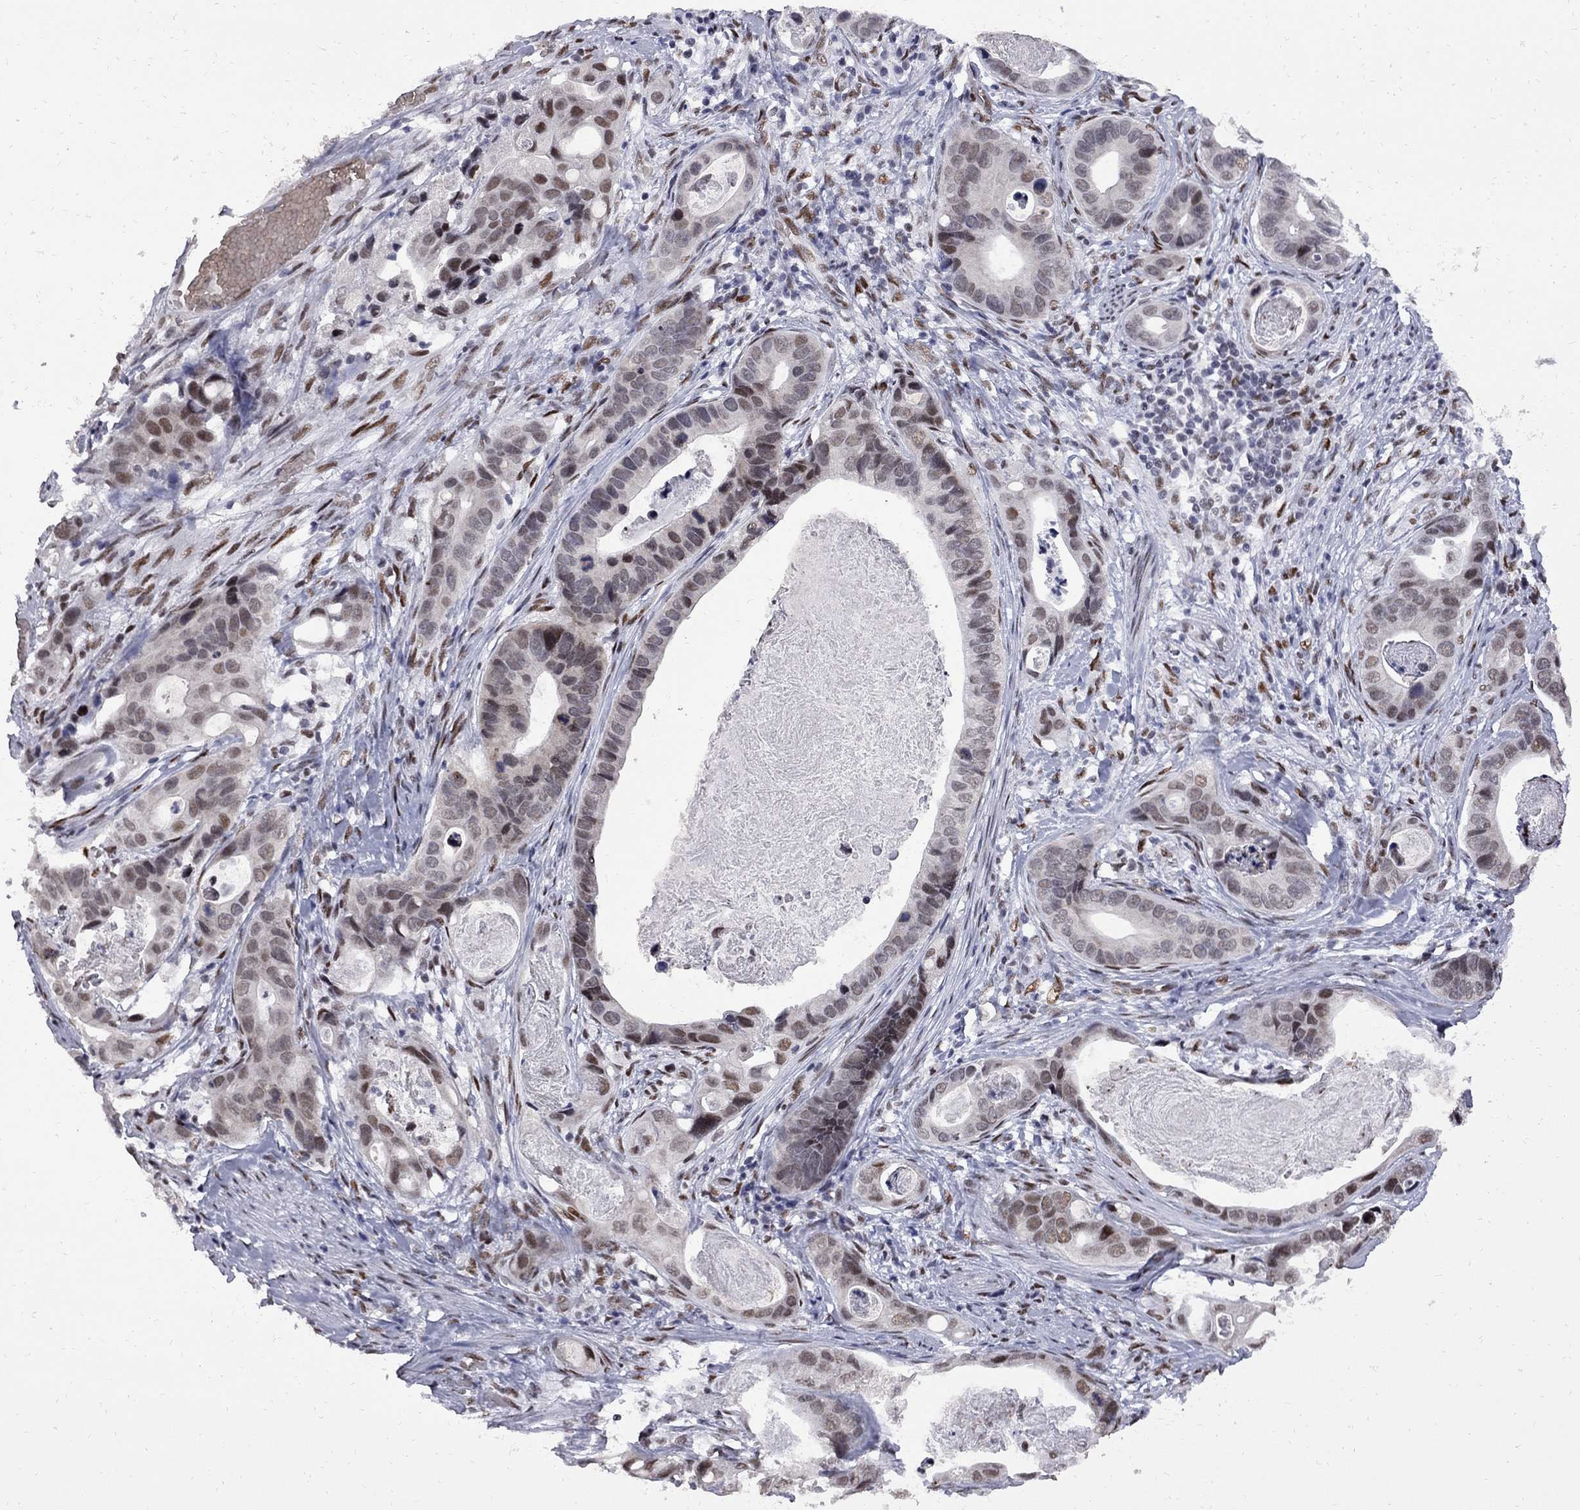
{"staining": {"intensity": "moderate", "quantity": "<25%", "location": "nuclear"}, "tissue": "stomach cancer", "cell_type": "Tumor cells", "image_type": "cancer", "snomed": [{"axis": "morphology", "description": "Adenocarcinoma, NOS"}, {"axis": "topography", "description": "Stomach"}], "caption": "Stomach cancer (adenocarcinoma) was stained to show a protein in brown. There is low levels of moderate nuclear positivity in approximately <25% of tumor cells.", "gene": "ZBTB47", "patient": {"sex": "male", "age": 84}}